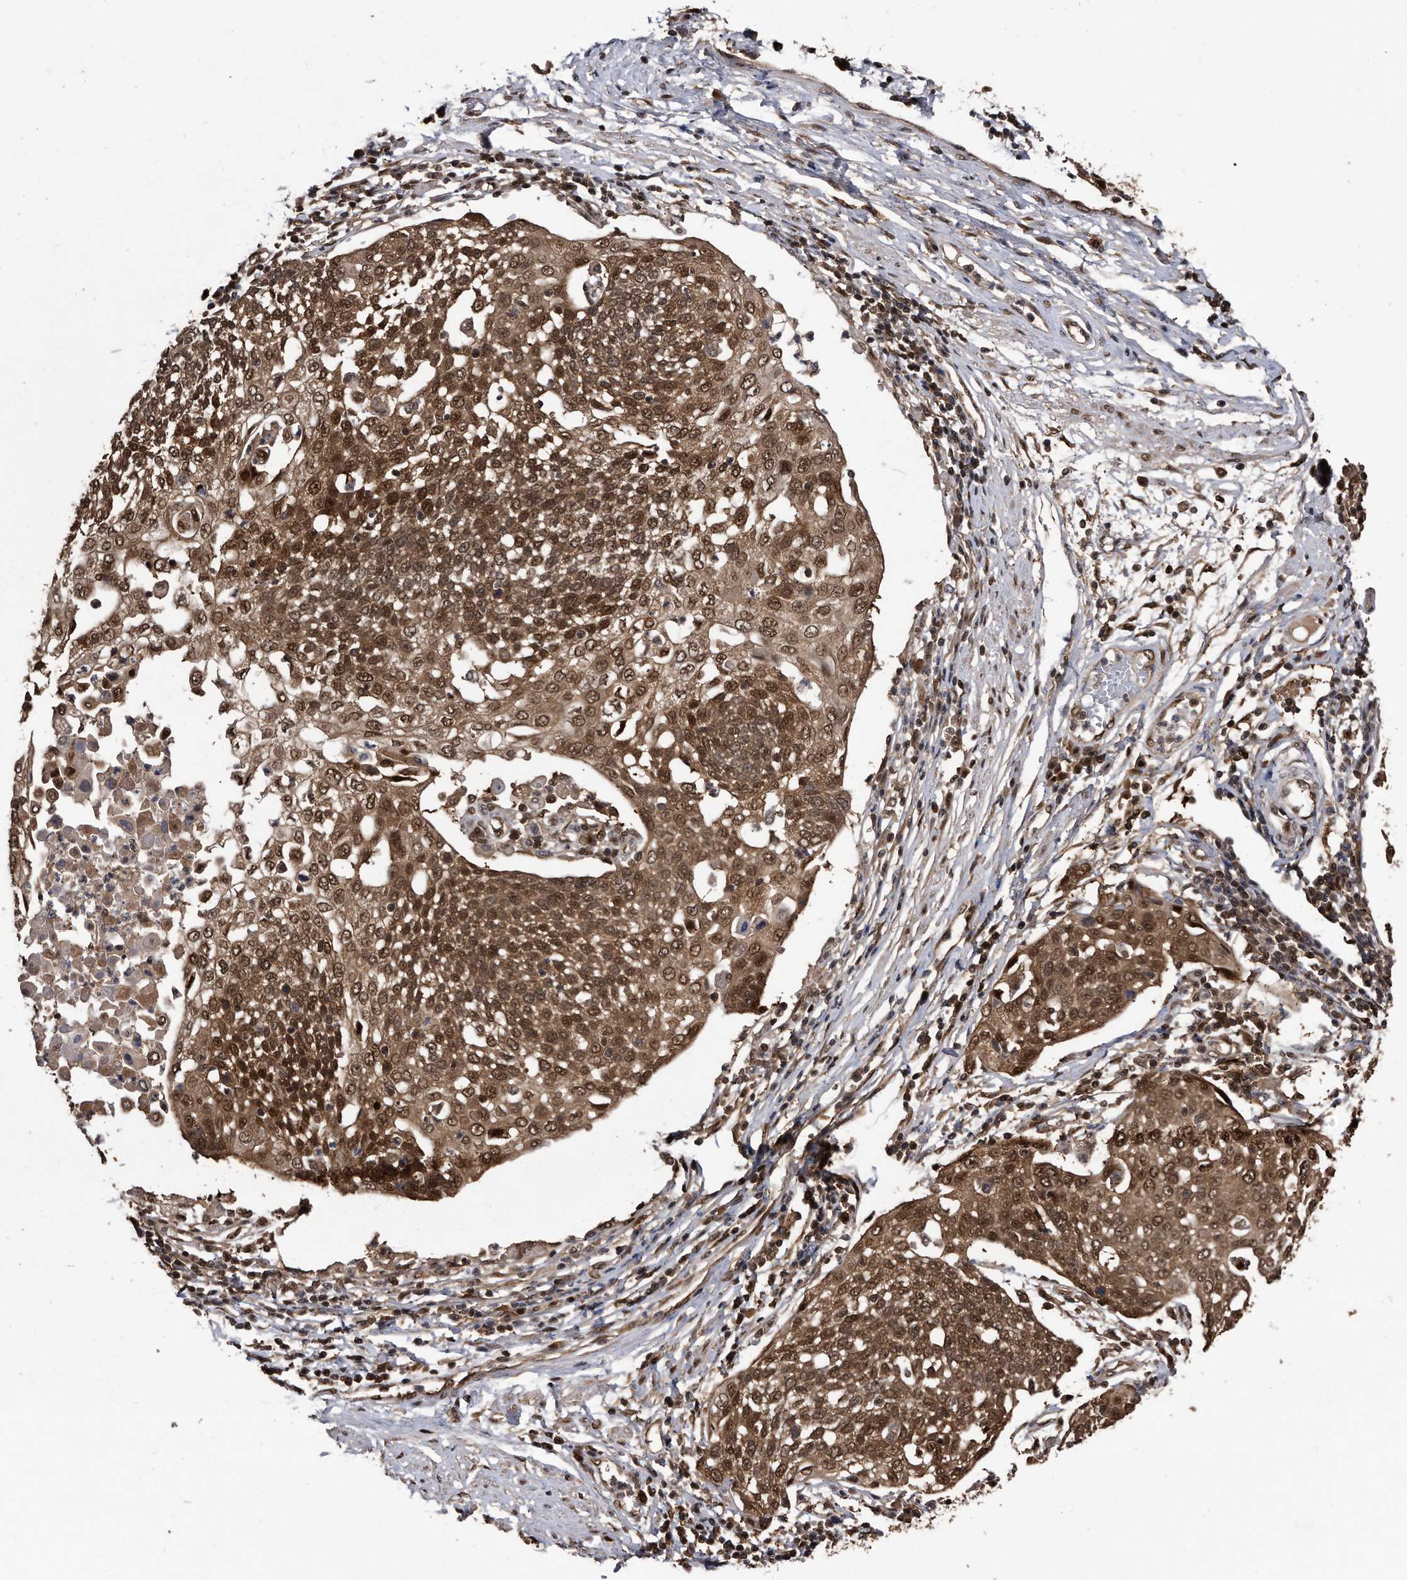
{"staining": {"intensity": "moderate", "quantity": ">75%", "location": "cytoplasmic/membranous,nuclear"}, "tissue": "cervical cancer", "cell_type": "Tumor cells", "image_type": "cancer", "snomed": [{"axis": "morphology", "description": "Squamous cell carcinoma, NOS"}, {"axis": "topography", "description": "Cervix"}], "caption": "Moderate cytoplasmic/membranous and nuclear protein expression is seen in about >75% of tumor cells in squamous cell carcinoma (cervical). The staining is performed using DAB (3,3'-diaminobenzidine) brown chromogen to label protein expression. The nuclei are counter-stained blue using hematoxylin.", "gene": "RAD23B", "patient": {"sex": "female", "age": 34}}